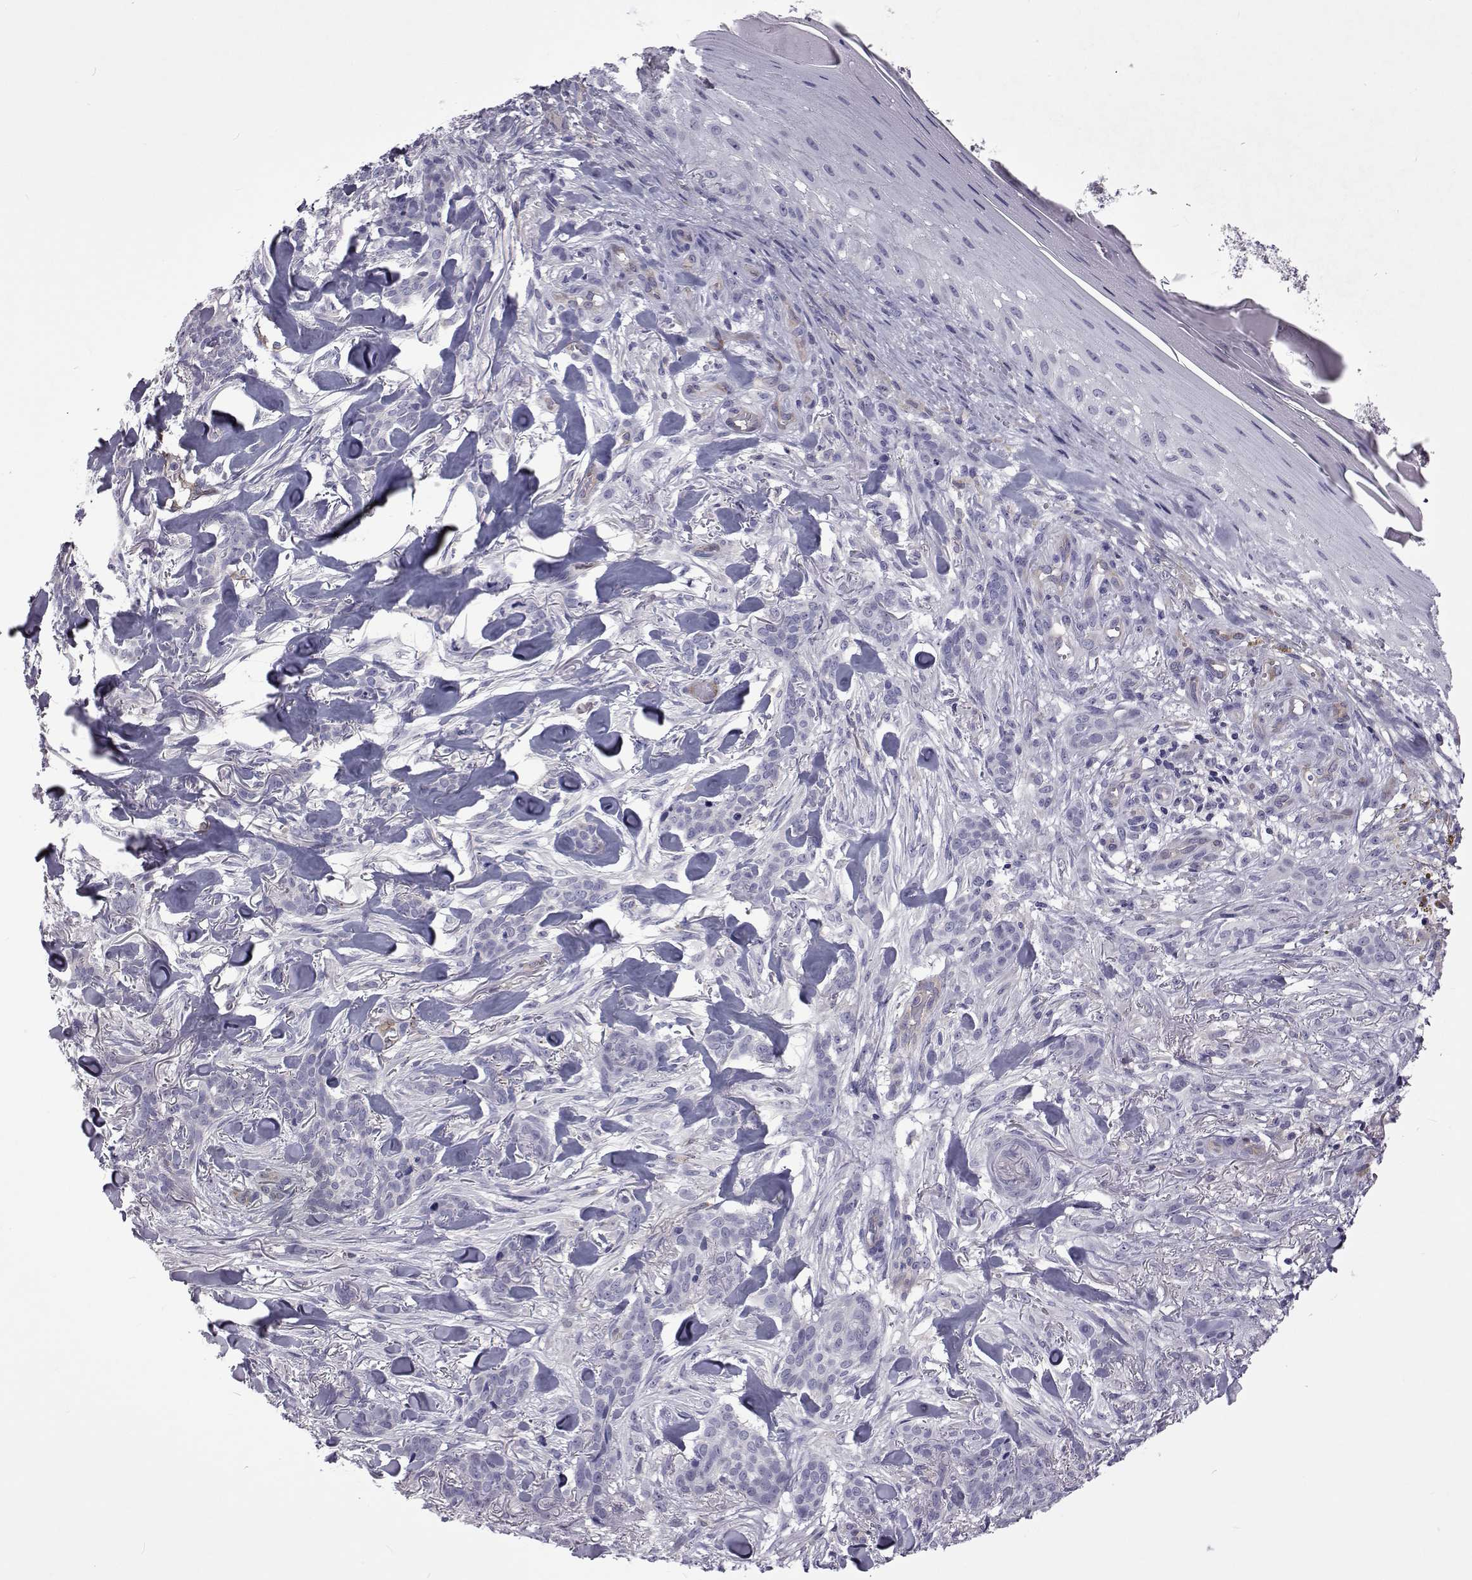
{"staining": {"intensity": "negative", "quantity": "none", "location": "none"}, "tissue": "skin cancer", "cell_type": "Tumor cells", "image_type": "cancer", "snomed": [{"axis": "morphology", "description": "Basal cell carcinoma"}, {"axis": "topography", "description": "Skin"}], "caption": "This is a histopathology image of immunohistochemistry (IHC) staining of basal cell carcinoma (skin), which shows no expression in tumor cells.", "gene": "TCF15", "patient": {"sex": "female", "age": 61}}